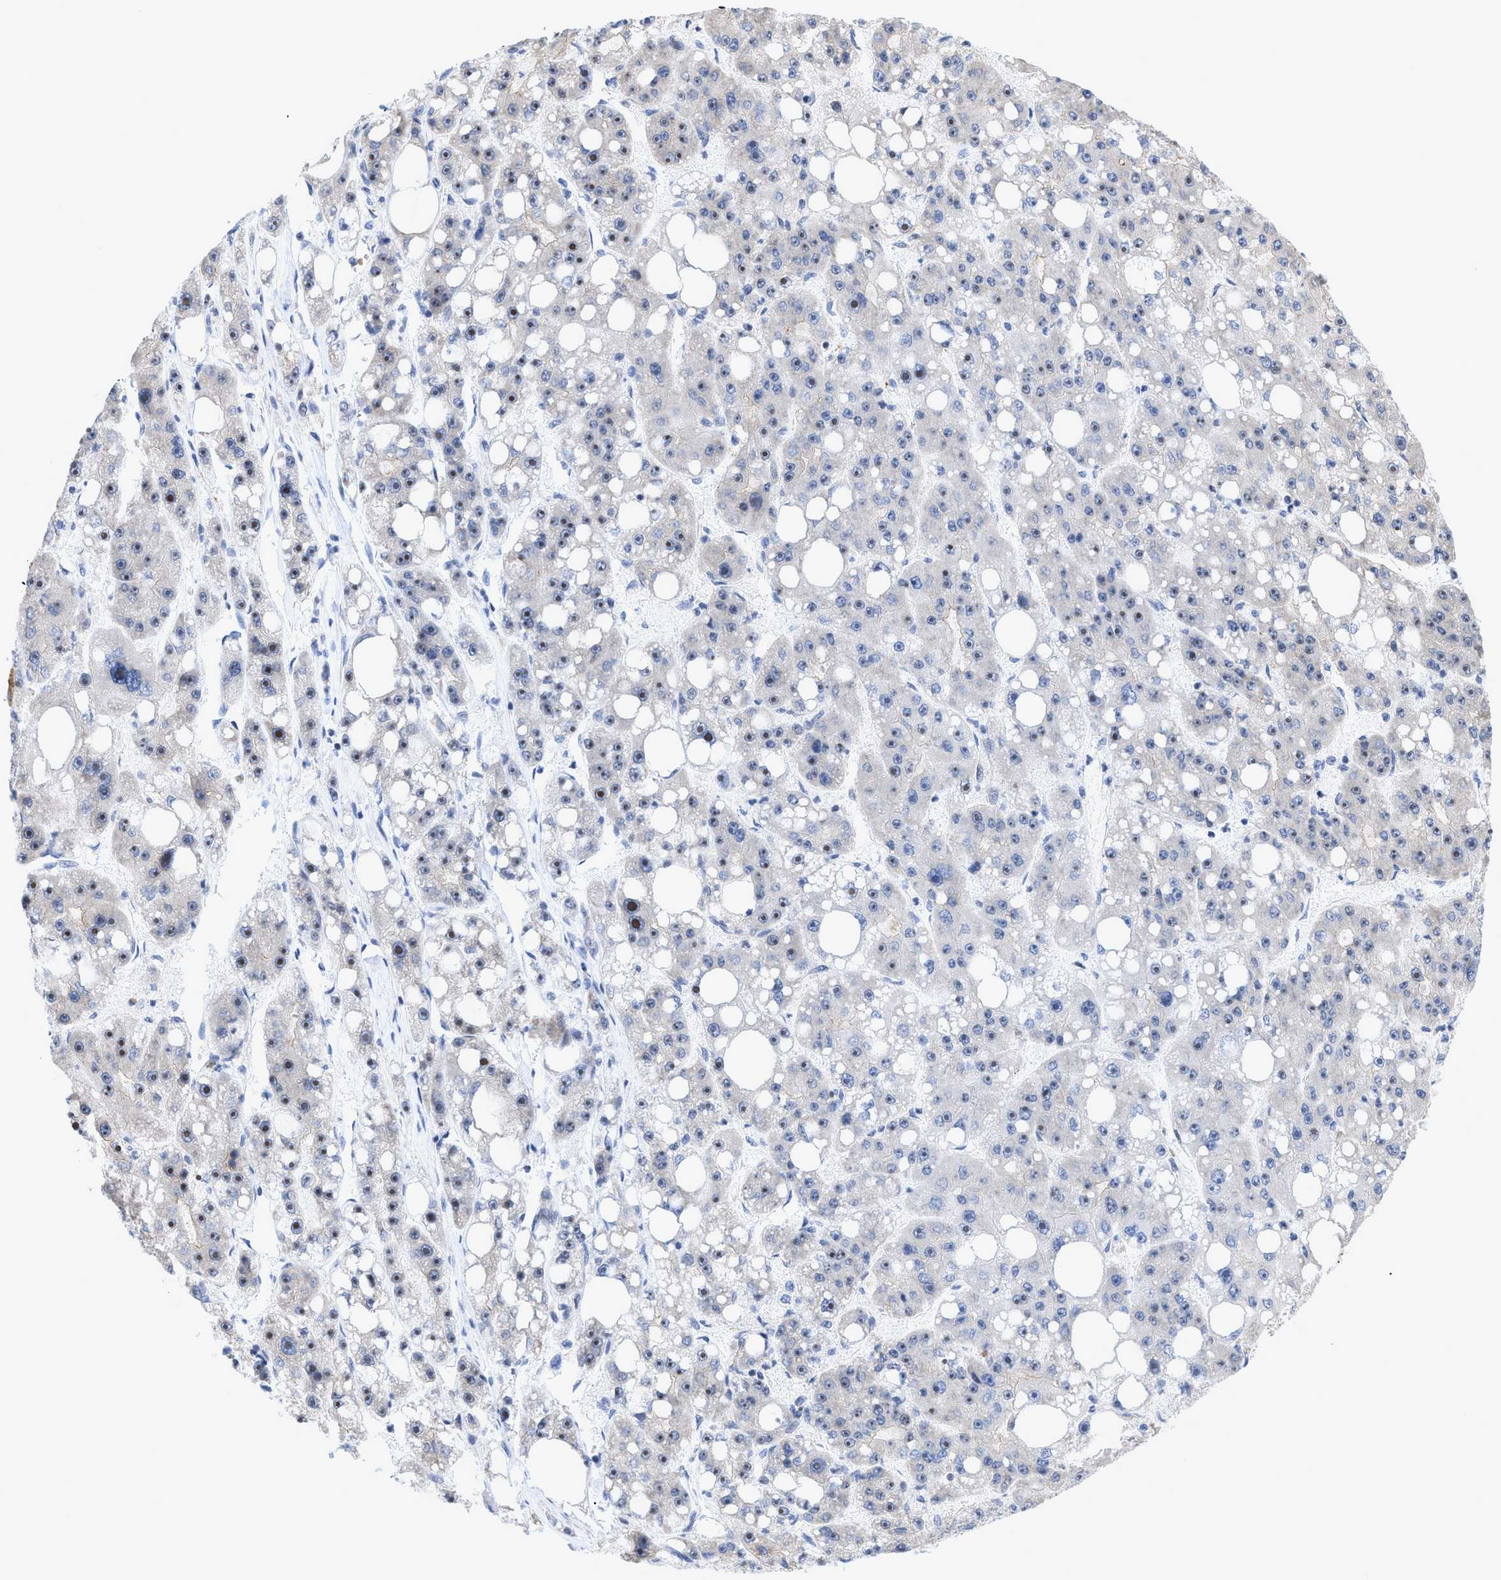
{"staining": {"intensity": "negative", "quantity": "none", "location": "none"}, "tissue": "liver cancer", "cell_type": "Tumor cells", "image_type": "cancer", "snomed": [{"axis": "morphology", "description": "Carcinoma, Hepatocellular, NOS"}, {"axis": "topography", "description": "Liver"}], "caption": "High power microscopy histopathology image of an IHC photomicrograph of liver cancer, revealing no significant staining in tumor cells.", "gene": "GPRASP2", "patient": {"sex": "female", "age": 61}}